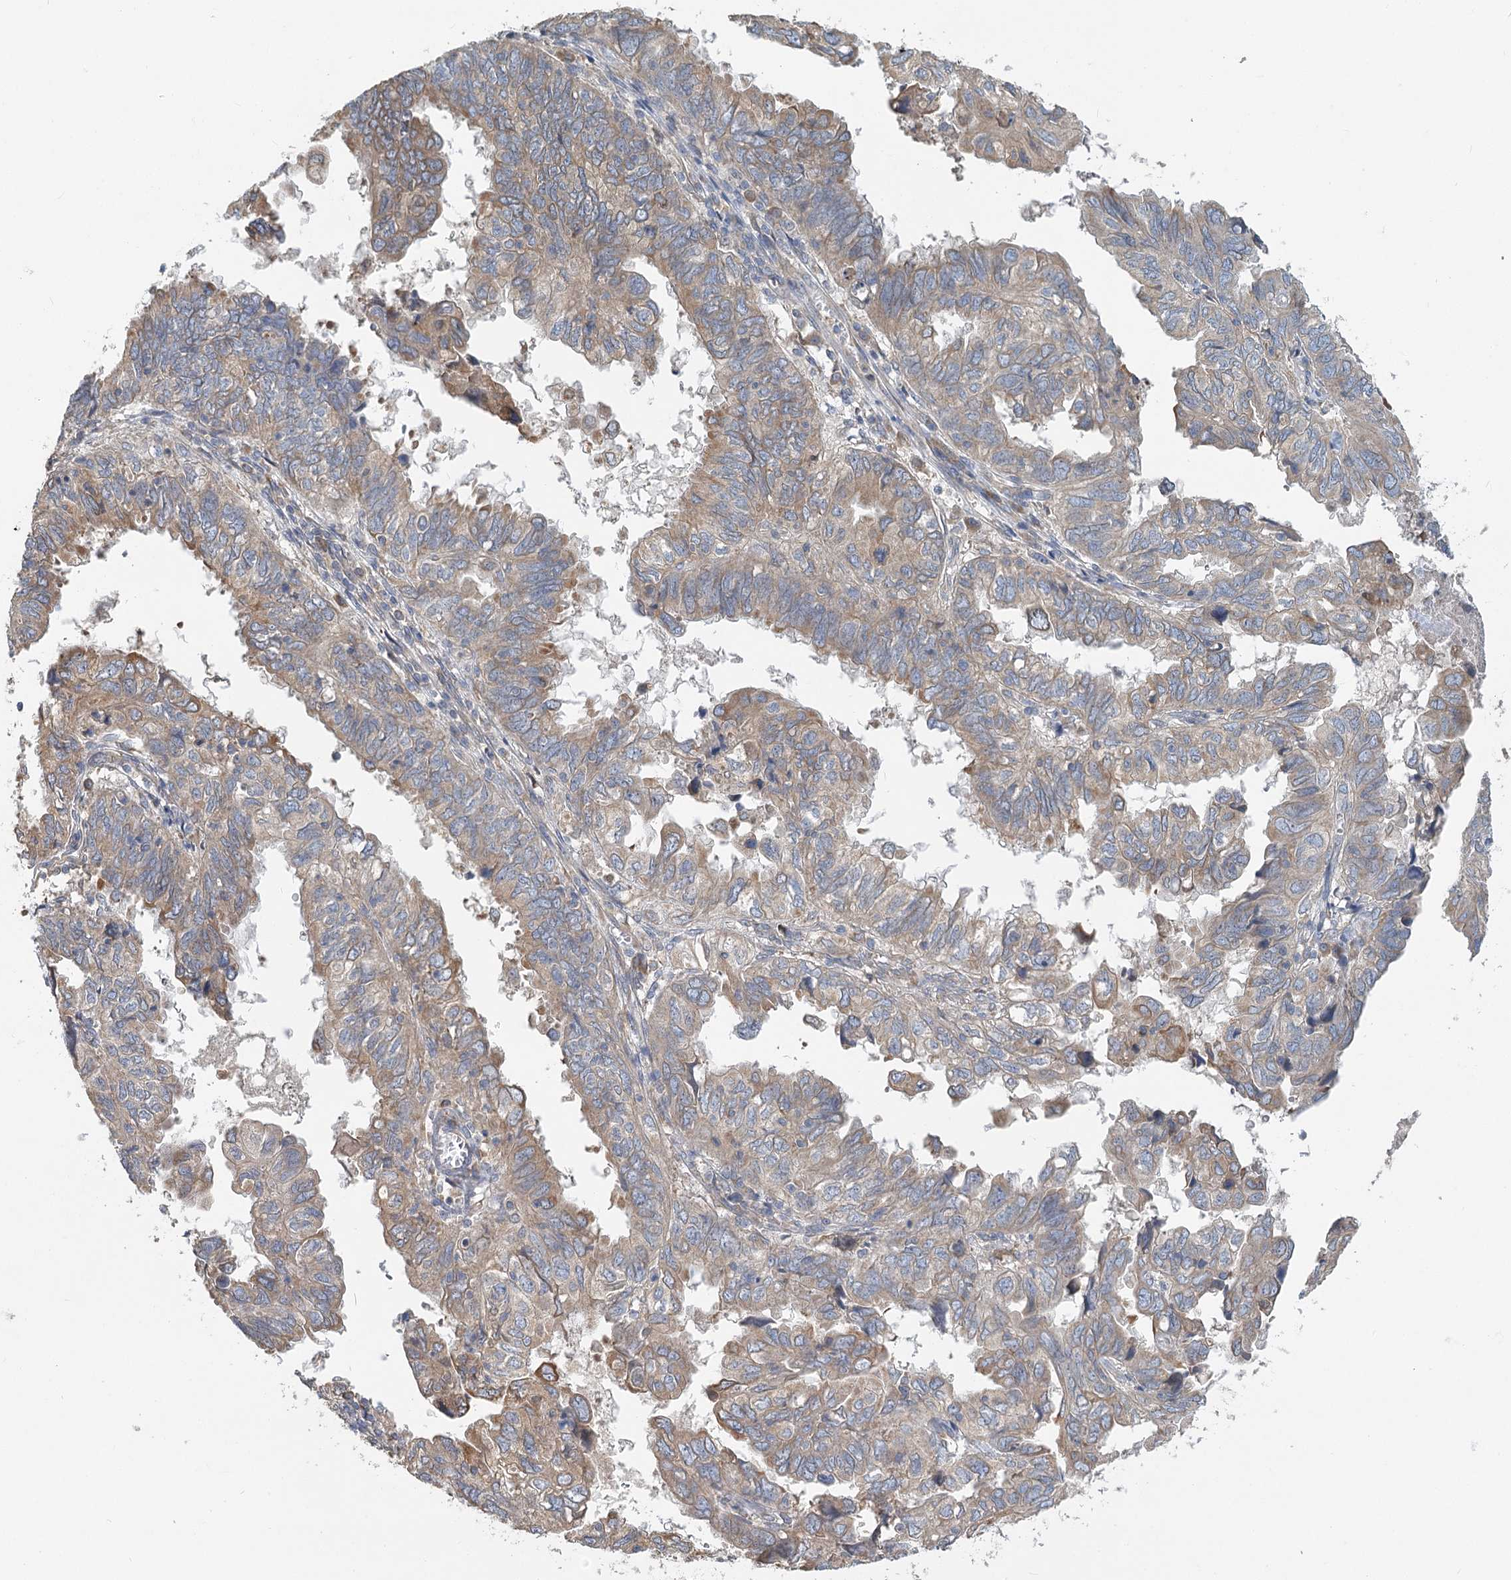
{"staining": {"intensity": "weak", "quantity": "25%-75%", "location": "cytoplasmic/membranous"}, "tissue": "endometrial cancer", "cell_type": "Tumor cells", "image_type": "cancer", "snomed": [{"axis": "morphology", "description": "Adenocarcinoma, NOS"}, {"axis": "topography", "description": "Uterus"}], "caption": "Protein analysis of endometrial cancer (adenocarcinoma) tissue demonstrates weak cytoplasmic/membranous expression in approximately 25%-75% of tumor cells. The staining was performed using DAB (3,3'-diaminobenzidine) to visualize the protein expression in brown, while the nuclei were stained in blue with hematoxylin (Magnification: 20x).", "gene": "PAIP2", "patient": {"sex": "female", "age": 77}}